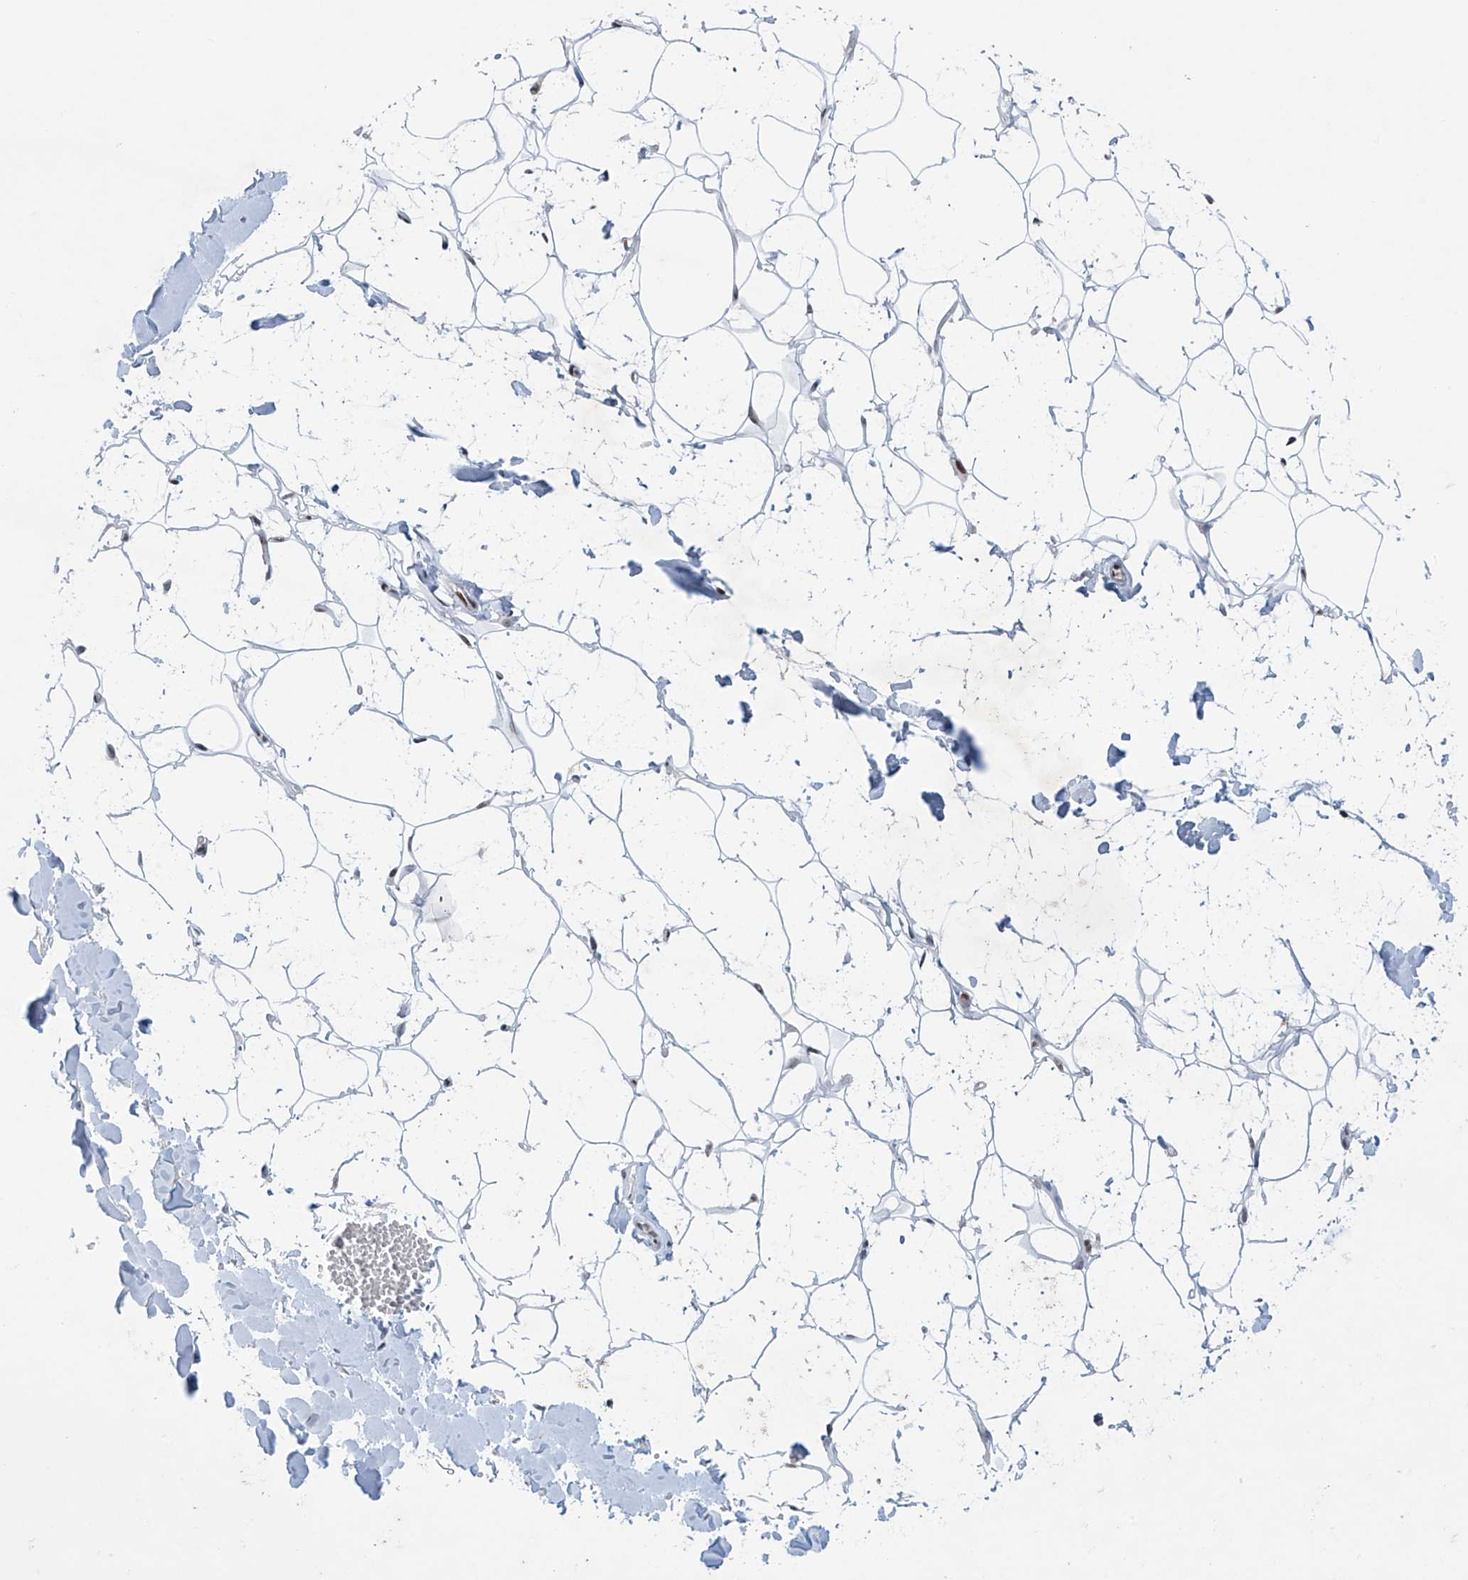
{"staining": {"intensity": "negative", "quantity": "none", "location": "none"}, "tissue": "adipose tissue", "cell_type": "Adipocytes", "image_type": "normal", "snomed": [{"axis": "morphology", "description": "Normal tissue, NOS"}, {"axis": "topography", "description": "Breast"}], "caption": "DAB (3,3'-diaminobenzidine) immunohistochemical staining of unremarkable human adipose tissue demonstrates no significant positivity in adipocytes.", "gene": "RFX7", "patient": {"sex": "female", "age": 26}}